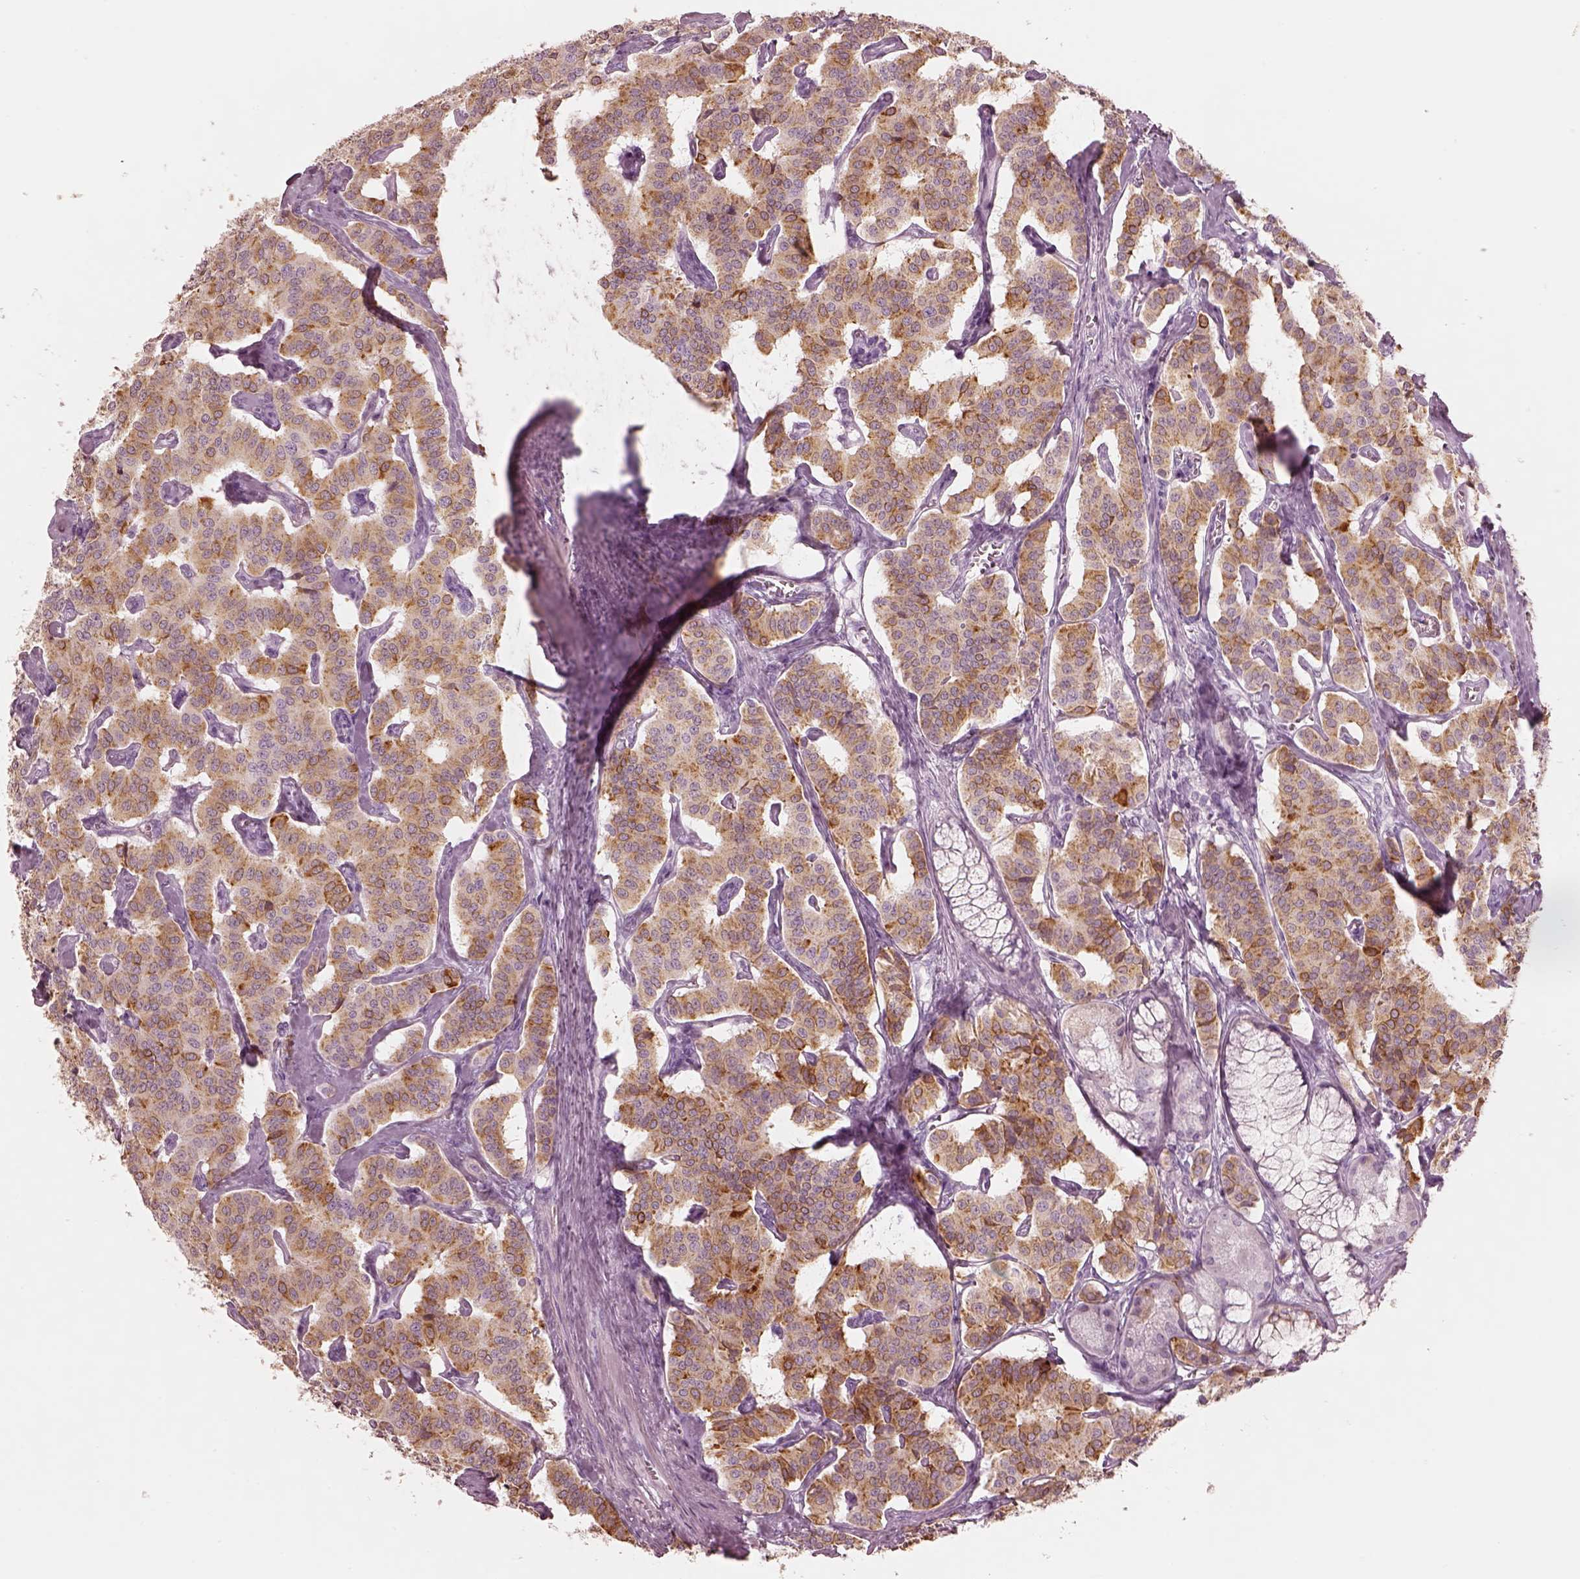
{"staining": {"intensity": "moderate", "quantity": ">75%", "location": "cytoplasmic/membranous"}, "tissue": "carcinoid", "cell_type": "Tumor cells", "image_type": "cancer", "snomed": [{"axis": "morphology", "description": "Carcinoid, malignant, NOS"}, {"axis": "topography", "description": "Lung"}], "caption": "Malignant carcinoid stained for a protein demonstrates moderate cytoplasmic/membranous positivity in tumor cells.", "gene": "PON3", "patient": {"sex": "female", "age": 46}}